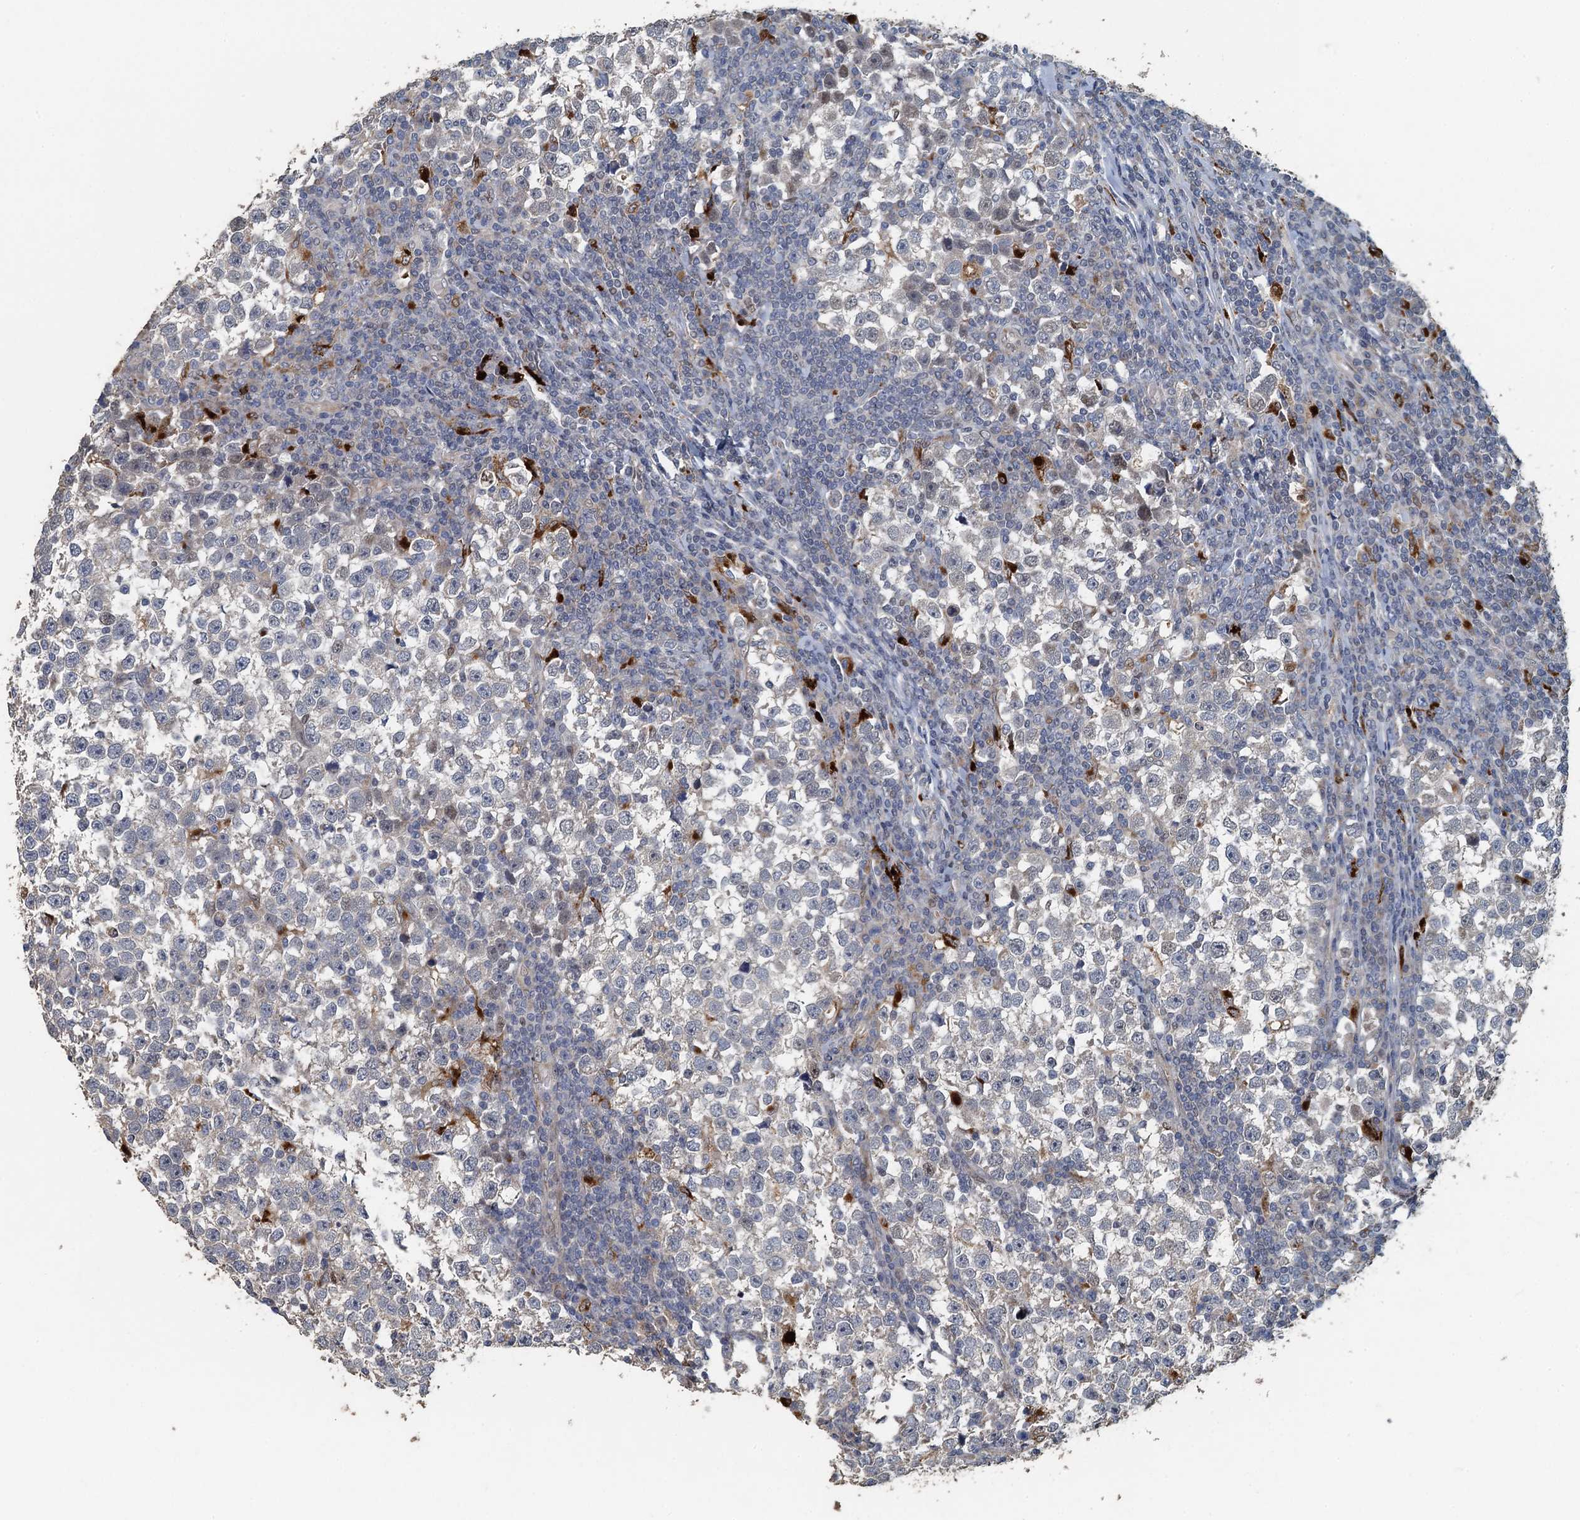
{"staining": {"intensity": "weak", "quantity": "<25%", "location": "nuclear"}, "tissue": "testis cancer", "cell_type": "Tumor cells", "image_type": "cancer", "snomed": [{"axis": "morphology", "description": "Normal tissue, NOS"}, {"axis": "morphology", "description": "Seminoma, NOS"}, {"axis": "topography", "description": "Testis"}], "caption": "This is an immunohistochemistry histopathology image of testis cancer. There is no expression in tumor cells.", "gene": "AGRN", "patient": {"sex": "male", "age": 43}}